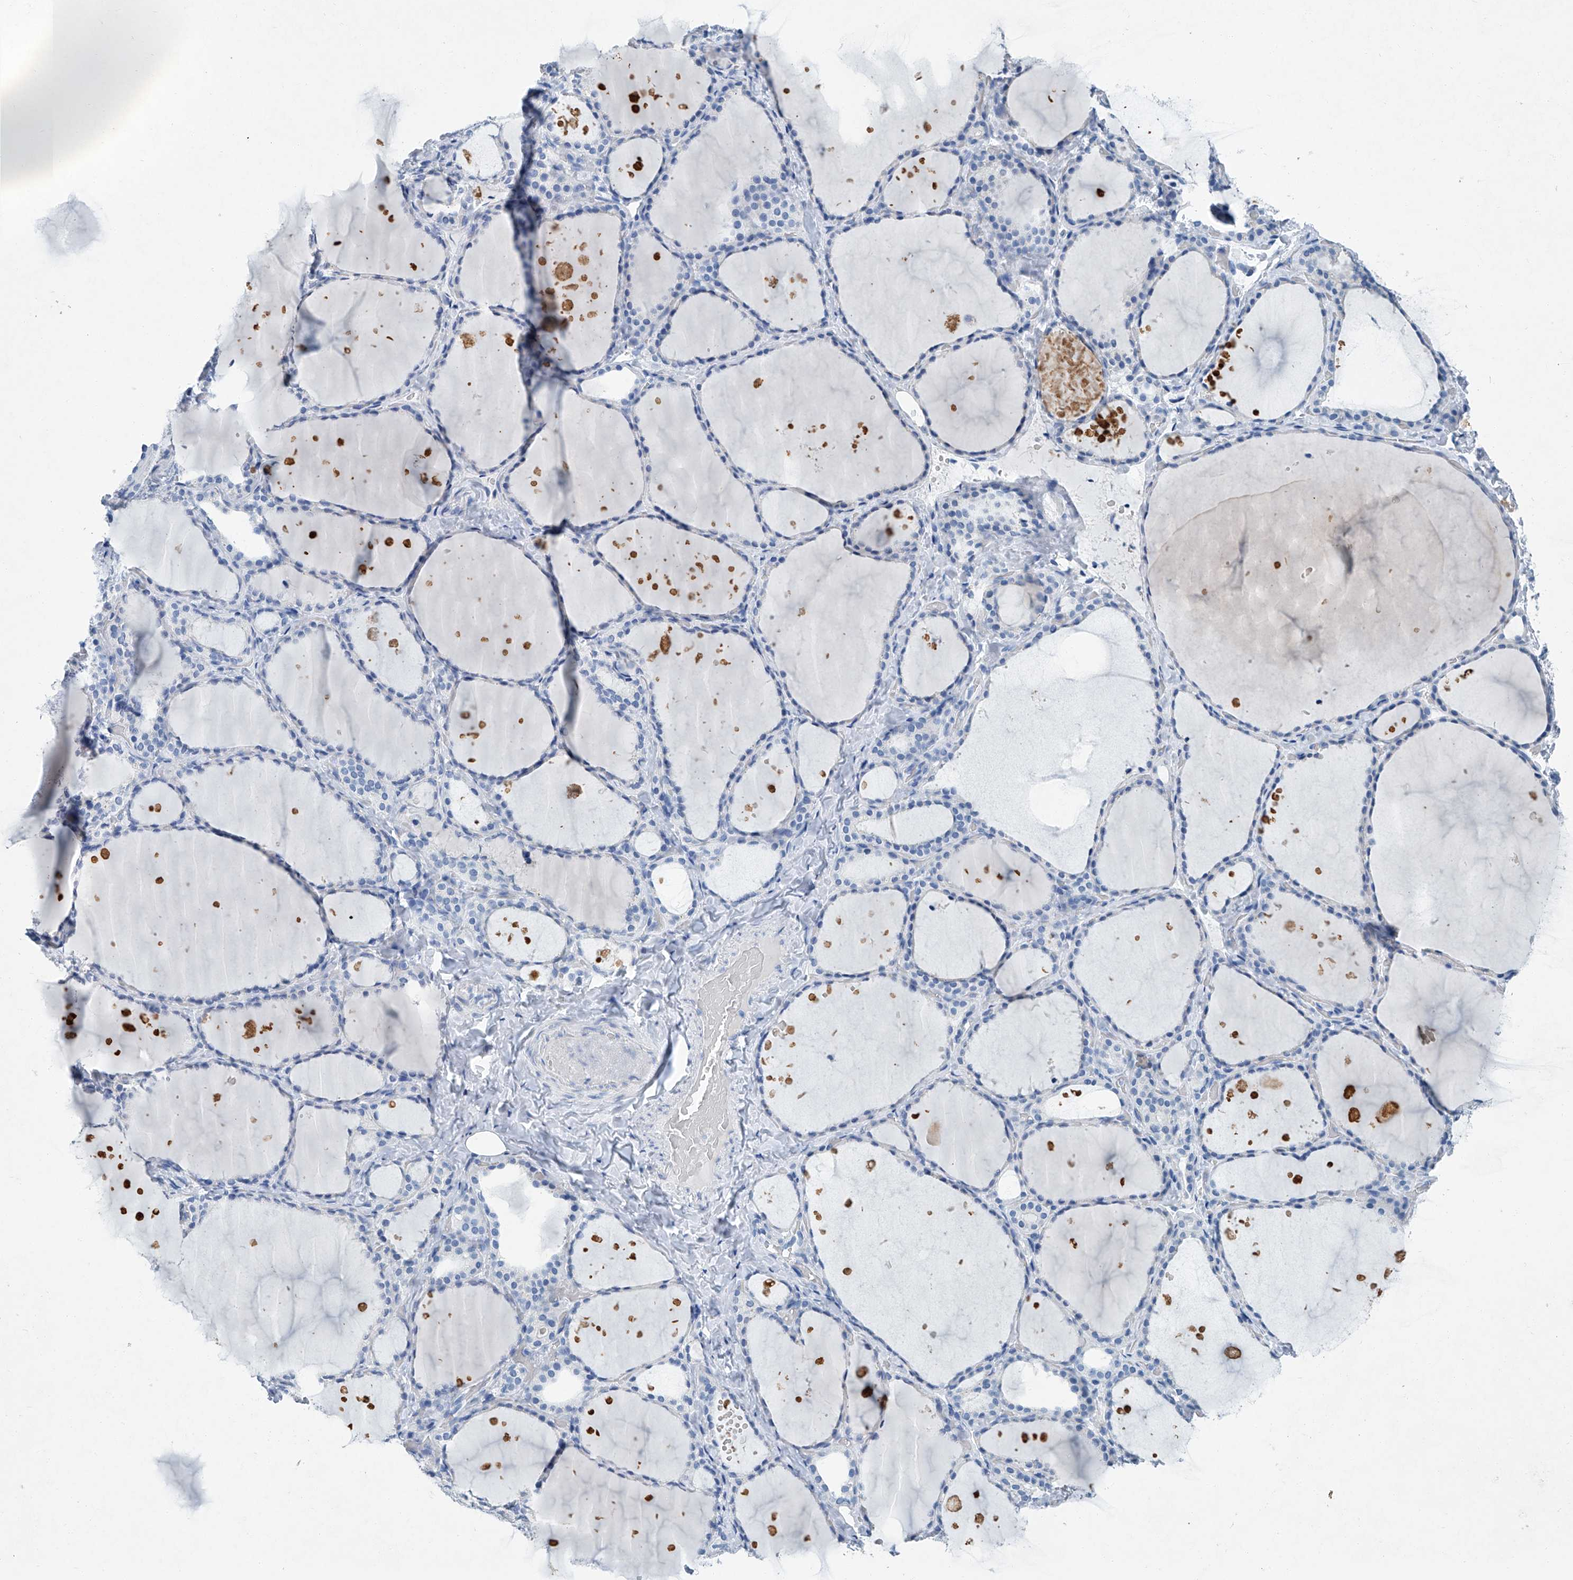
{"staining": {"intensity": "negative", "quantity": "none", "location": "none"}, "tissue": "thyroid gland", "cell_type": "Glandular cells", "image_type": "normal", "snomed": [{"axis": "morphology", "description": "Normal tissue, NOS"}, {"axis": "topography", "description": "Thyroid gland"}], "caption": "DAB immunohistochemical staining of normal human thyroid gland exhibits no significant staining in glandular cells.", "gene": "CYP2A7", "patient": {"sex": "female", "age": 44}}